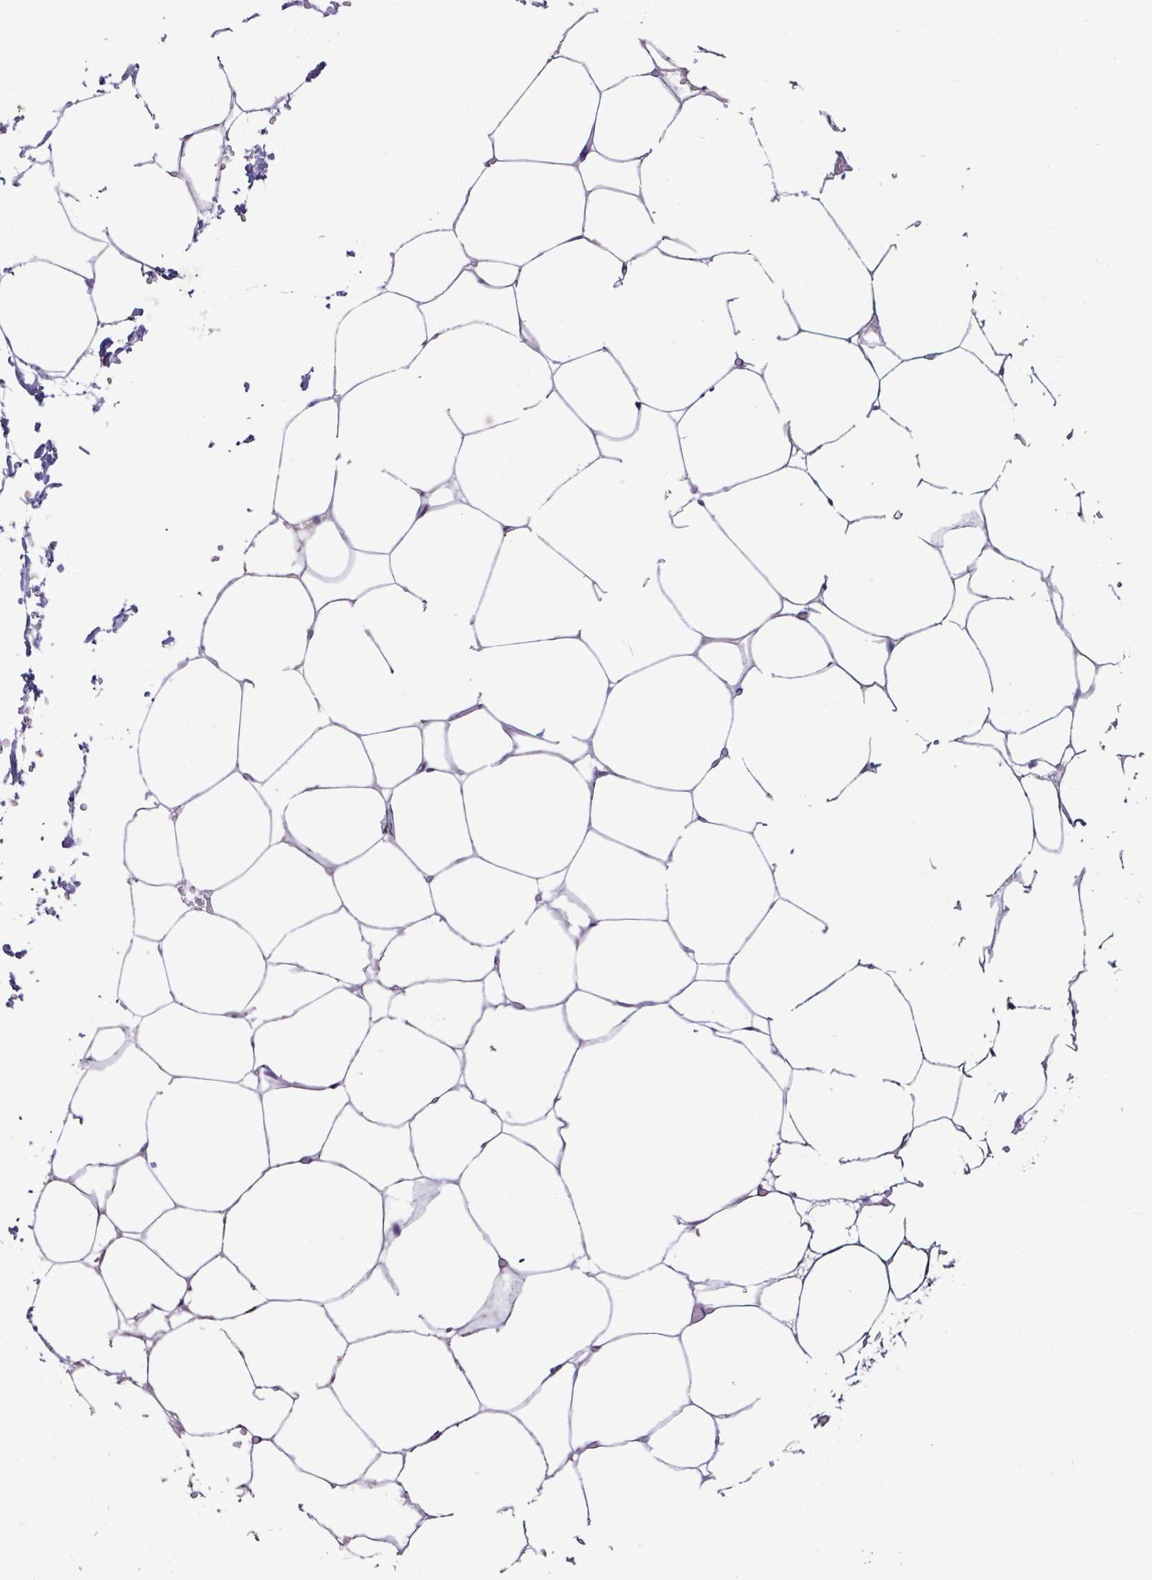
{"staining": {"intensity": "negative", "quantity": "none", "location": "none"}, "tissue": "adipose tissue", "cell_type": "Adipocytes", "image_type": "normal", "snomed": [{"axis": "morphology", "description": "Normal tissue, NOS"}, {"axis": "topography", "description": "Adipose tissue"}, {"axis": "topography", "description": "Vascular tissue"}, {"axis": "topography", "description": "Rectum"}, {"axis": "topography", "description": "Peripheral nerve tissue"}], "caption": "Immunohistochemistry (IHC) image of normal adipose tissue stained for a protein (brown), which exhibits no staining in adipocytes.", "gene": "TERT", "patient": {"sex": "female", "age": 69}}